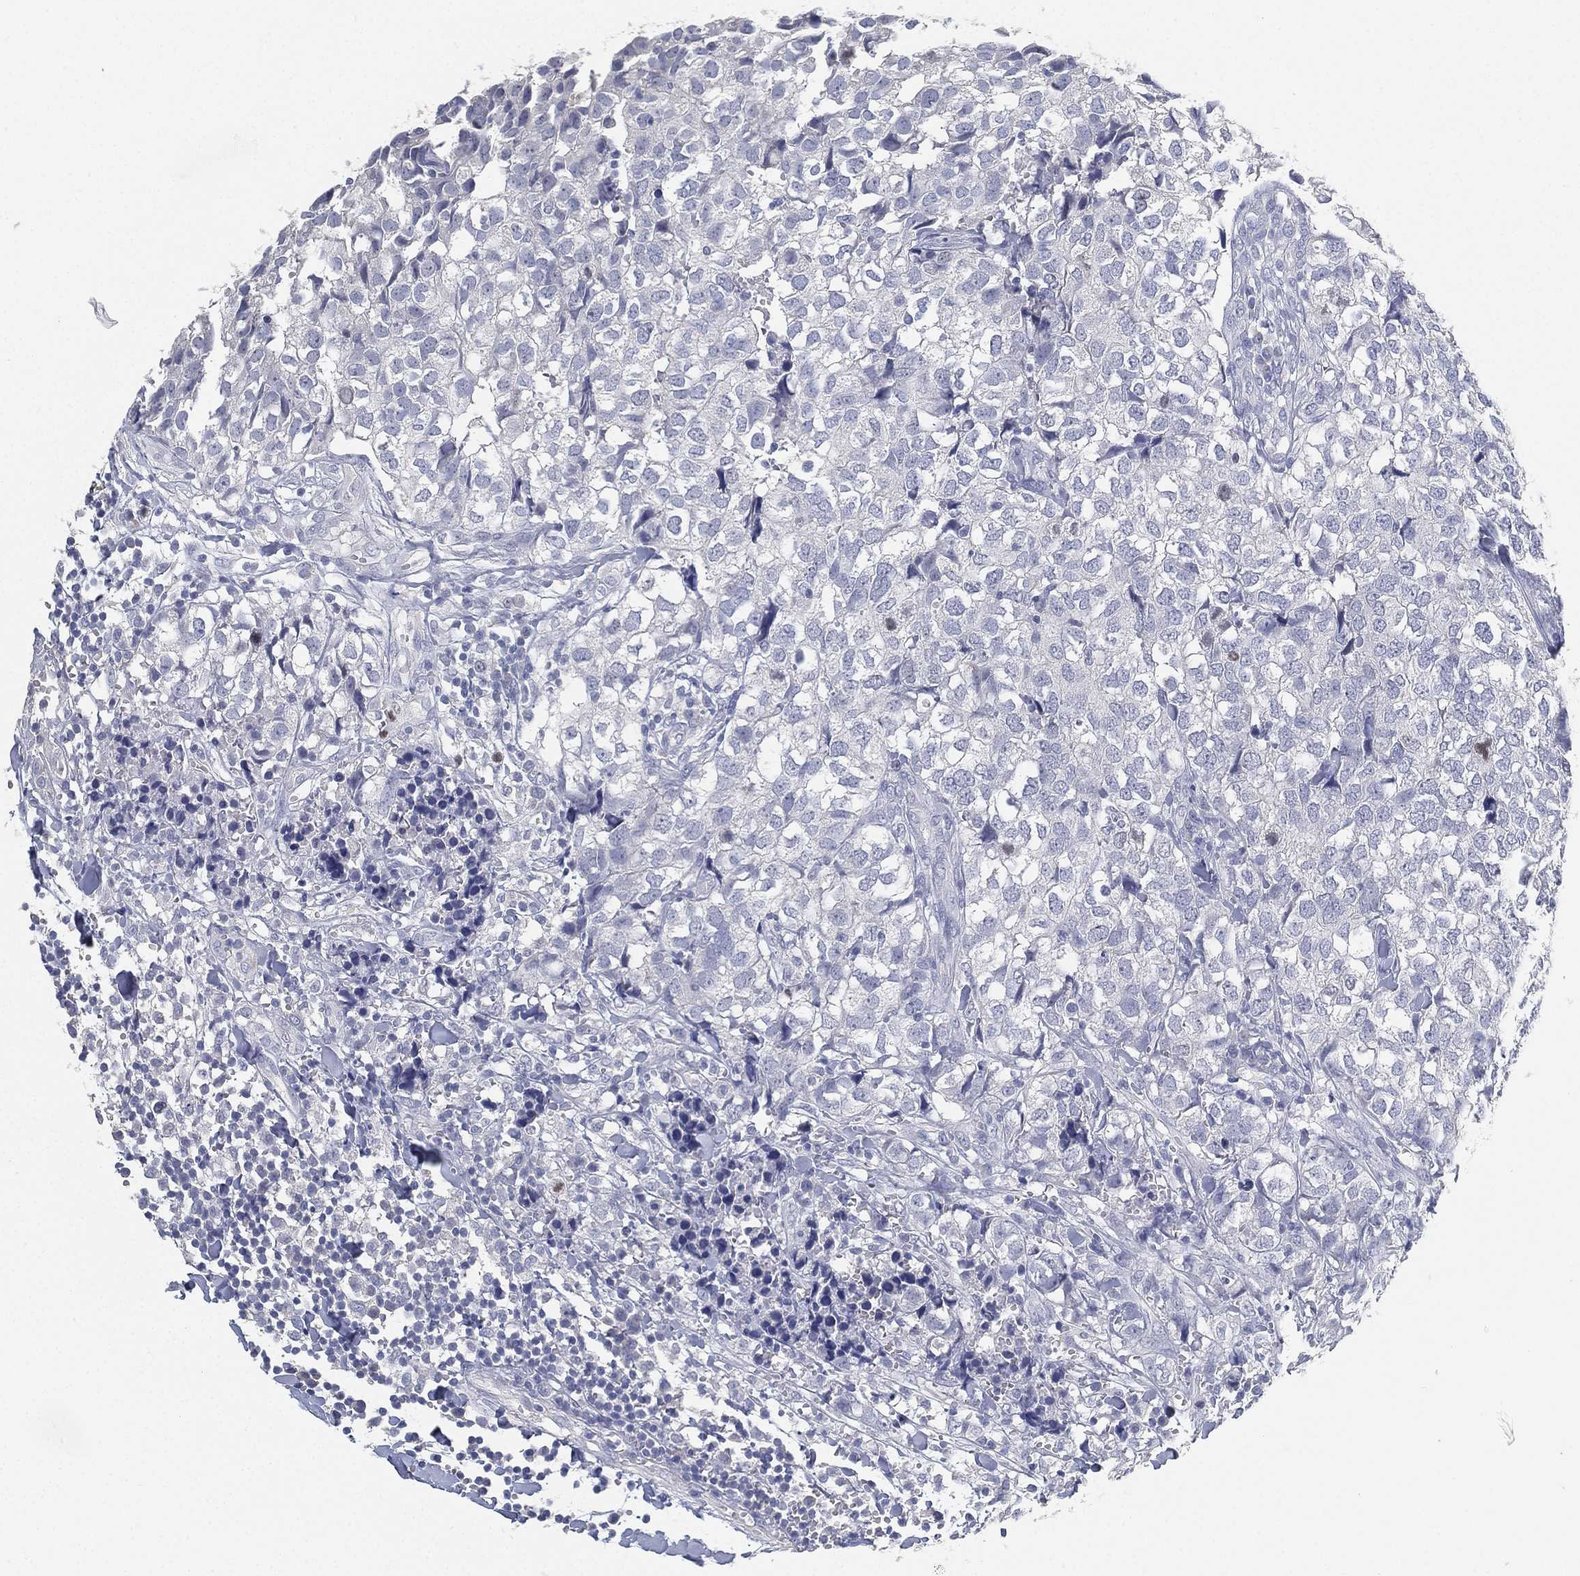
{"staining": {"intensity": "negative", "quantity": "none", "location": "none"}, "tissue": "breast cancer", "cell_type": "Tumor cells", "image_type": "cancer", "snomed": [{"axis": "morphology", "description": "Duct carcinoma"}, {"axis": "topography", "description": "Breast"}], "caption": "Tumor cells are negative for protein expression in human invasive ductal carcinoma (breast).", "gene": "FAM187B", "patient": {"sex": "female", "age": 30}}